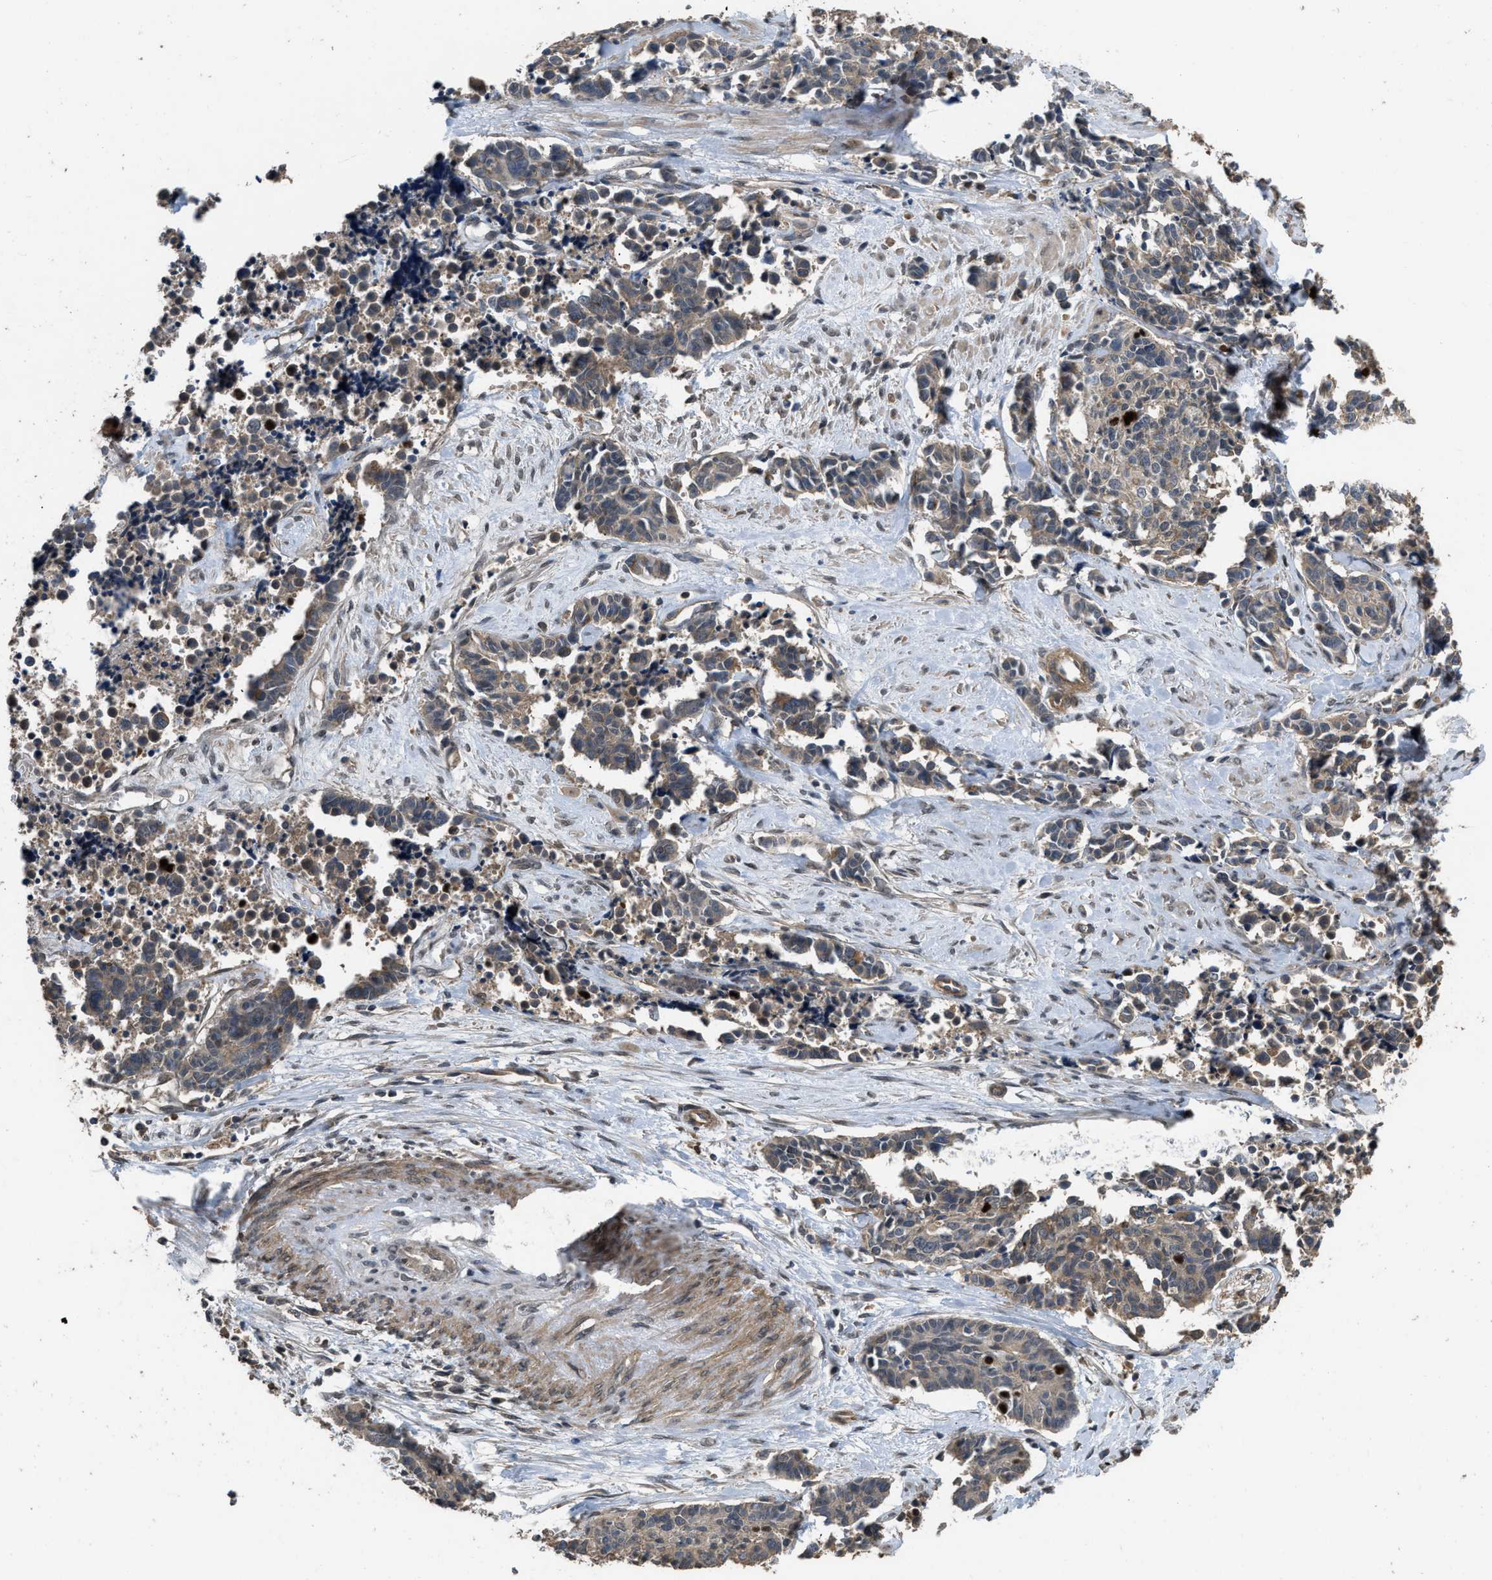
{"staining": {"intensity": "weak", "quantity": ">75%", "location": "cytoplasmic/membranous"}, "tissue": "cervical cancer", "cell_type": "Tumor cells", "image_type": "cancer", "snomed": [{"axis": "morphology", "description": "Squamous cell carcinoma, NOS"}, {"axis": "topography", "description": "Cervix"}], "caption": "Weak cytoplasmic/membranous positivity is present in approximately >75% of tumor cells in cervical cancer (squamous cell carcinoma). The staining was performed using DAB to visualize the protein expression in brown, while the nuclei were stained in blue with hematoxylin (Magnification: 20x).", "gene": "UTRN", "patient": {"sex": "female", "age": 35}}